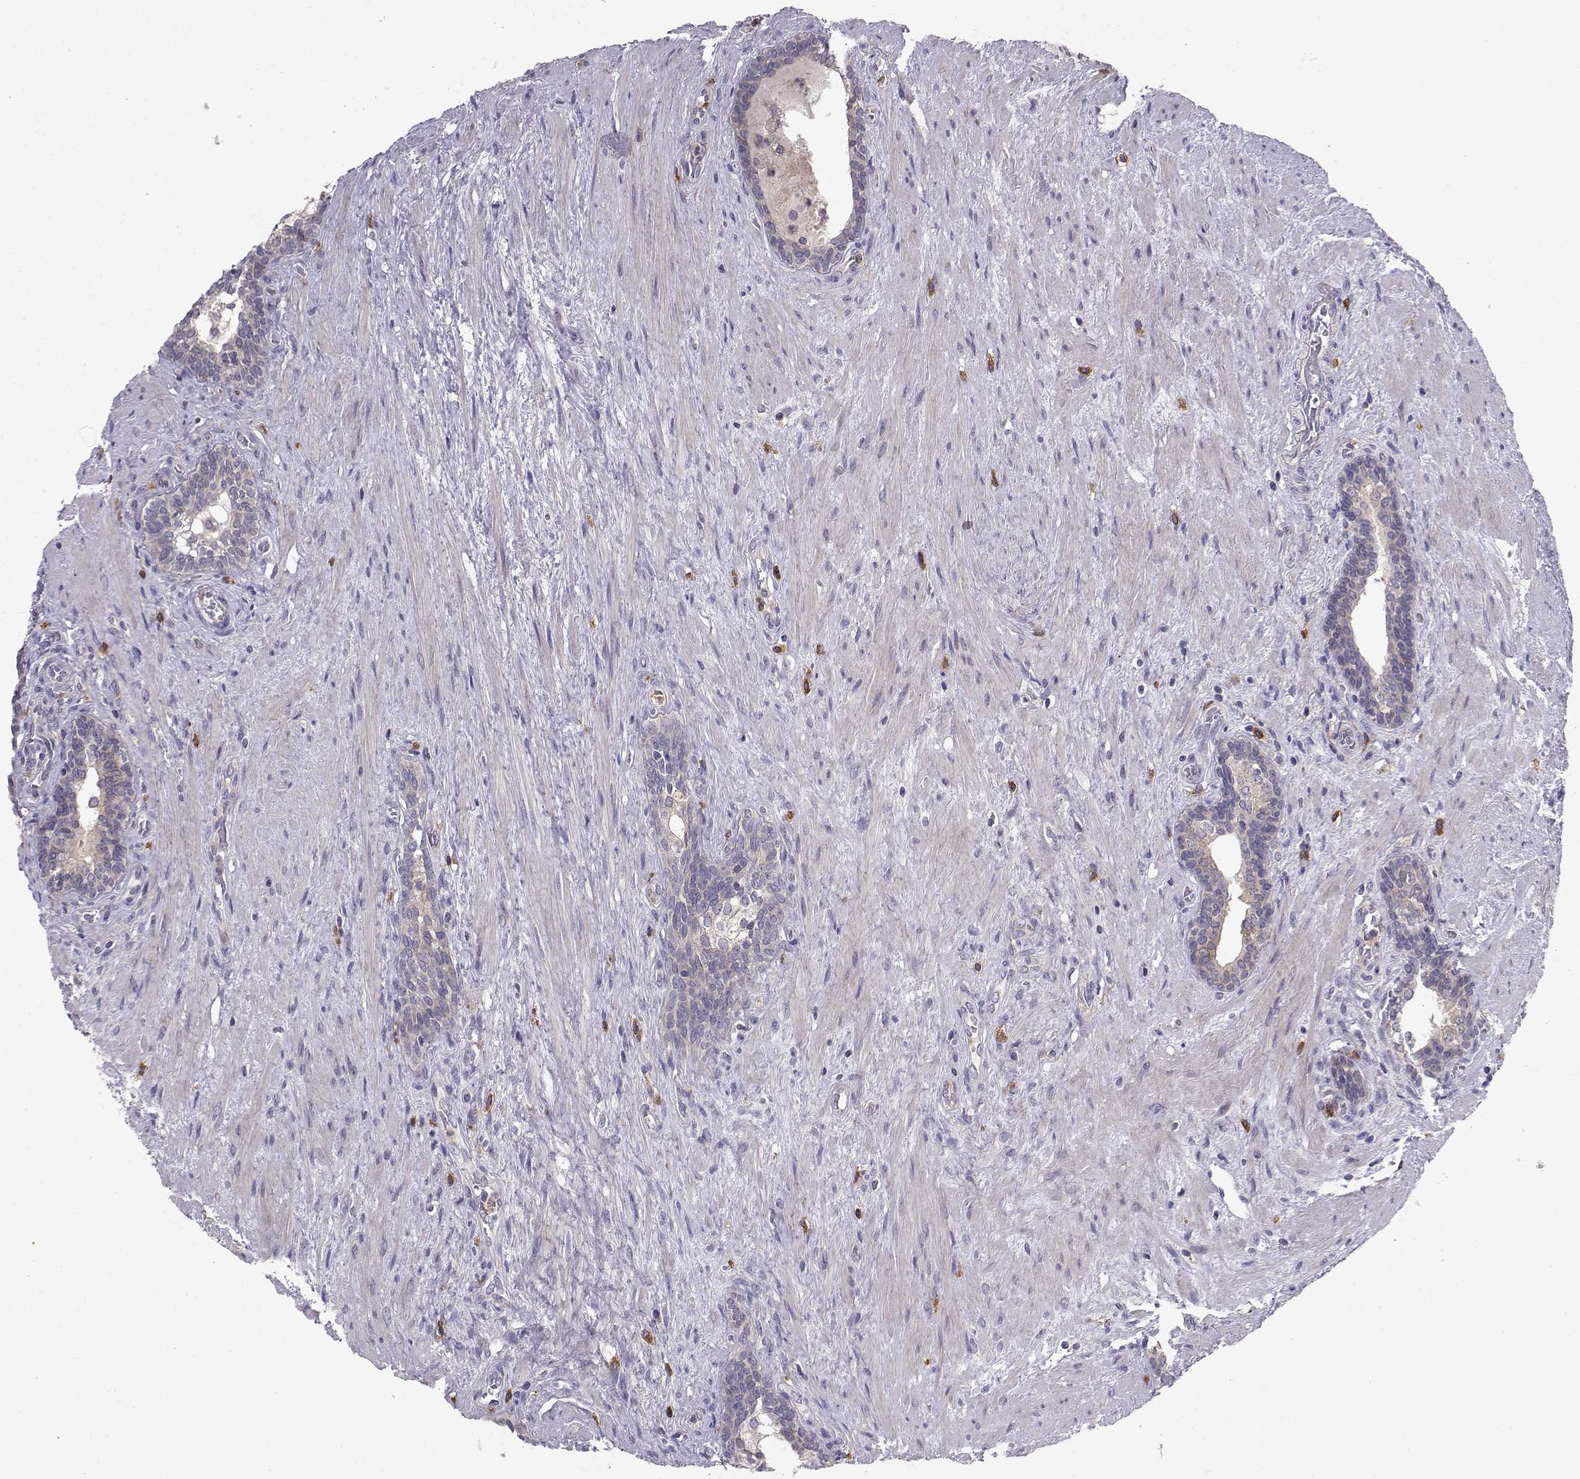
{"staining": {"intensity": "negative", "quantity": "none", "location": "none"}, "tissue": "prostate cancer", "cell_type": "Tumor cells", "image_type": "cancer", "snomed": [{"axis": "morphology", "description": "Adenocarcinoma, NOS"}, {"axis": "morphology", "description": "Adenocarcinoma, High grade"}, {"axis": "topography", "description": "Prostate"}], "caption": "Immunohistochemical staining of human prostate cancer (high-grade adenocarcinoma) shows no significant staining in tumor cells. Nuclei are stained in blue.", "gene": "STXBP5", "patient": {"sex": "male", "age": 61}}